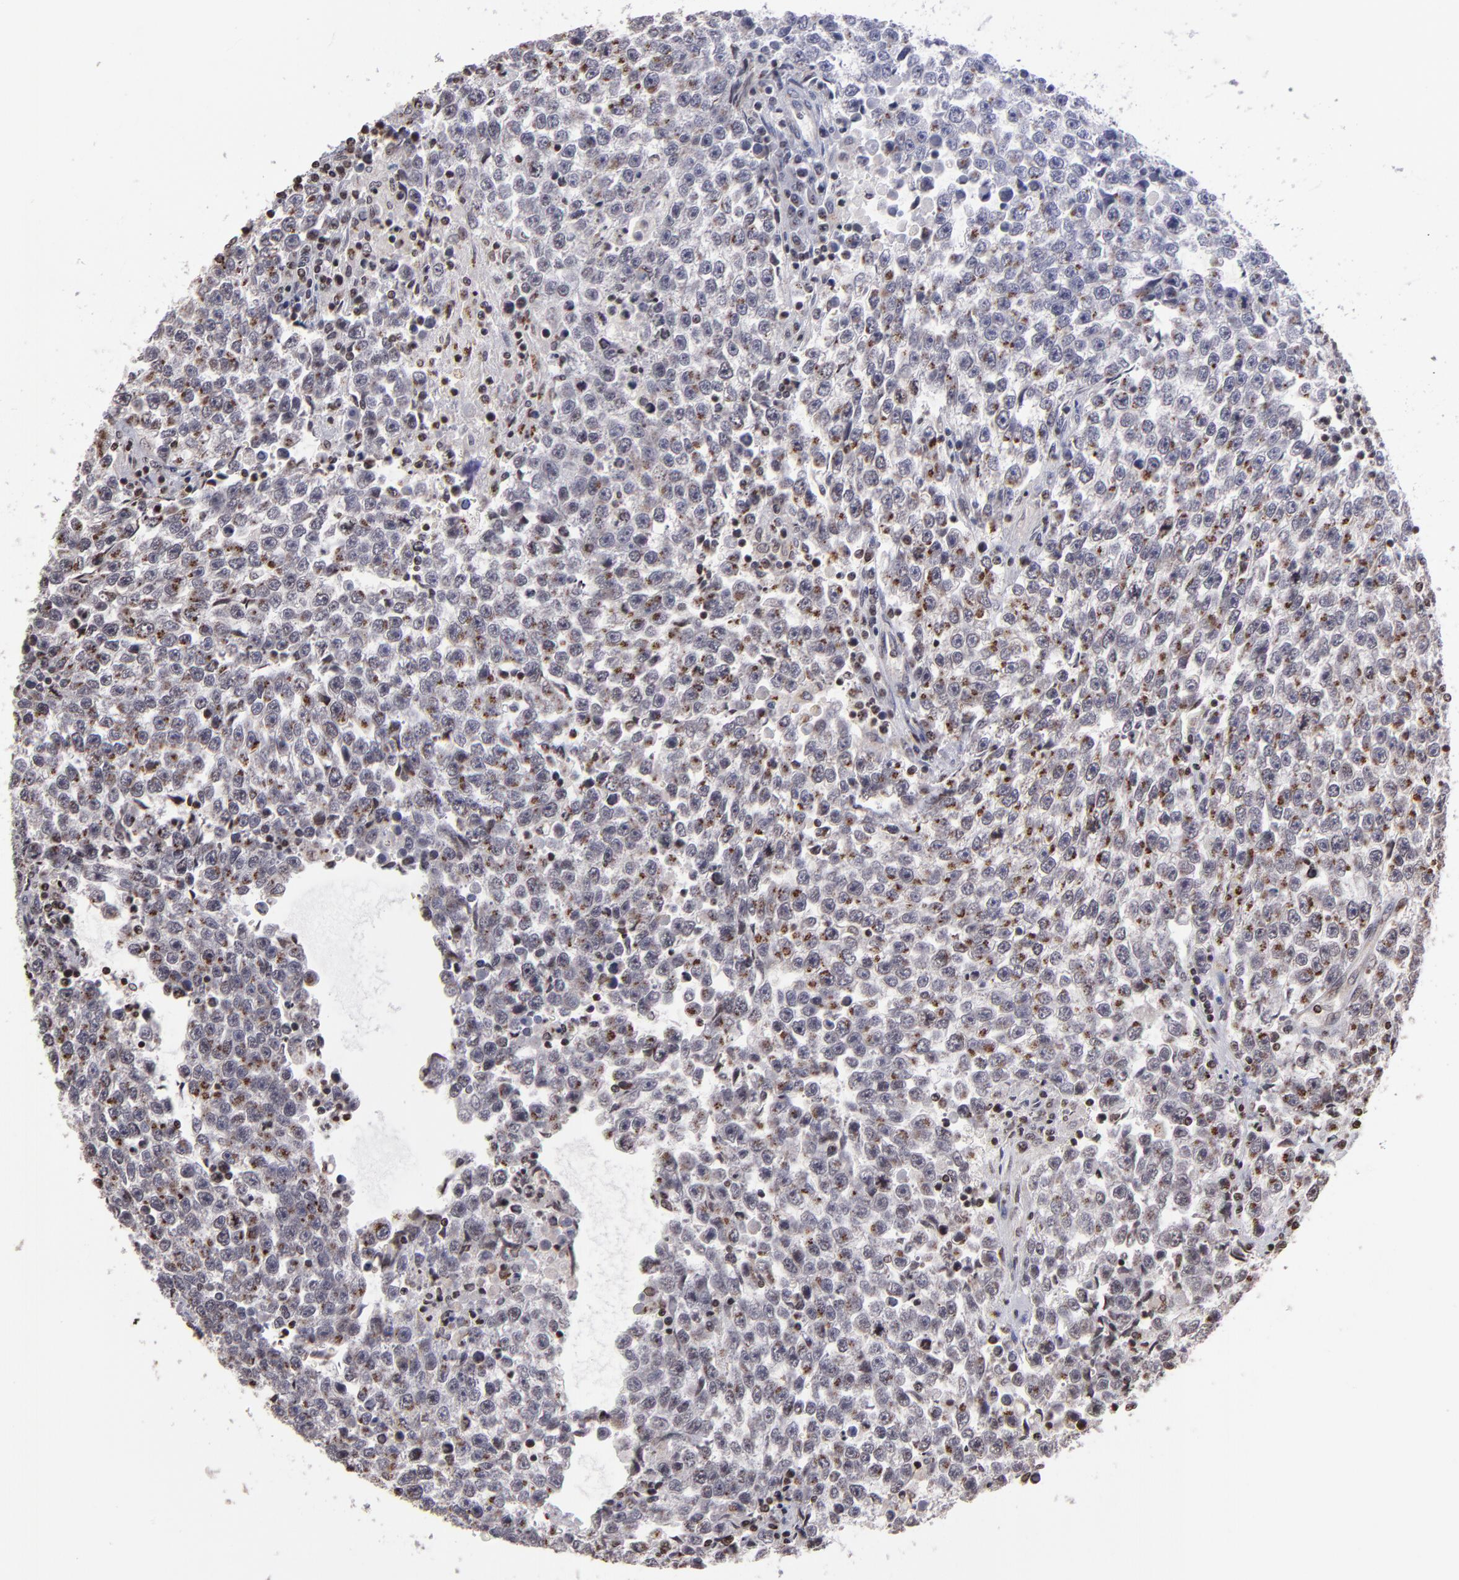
{"staining": {"intensity": "moderate", "quantity": ">75%", "location": "cytoplasmic/membranous,nuclear"}, "tissue": "testis cancer", "cell_type": "Tumor cells", "image_type": "cancer", "snomed": [{"axis": "morphology", "description": "Seminoma, NOS"}, {"axis": "topography", "description": "Testis"}], "caption": "Testis seminoma tissue displays moderate cytoplasmic/membranous and nuclear positivity in approximately >75% of tumor cells, visualized by immunohistochemistry.", "gene": "CSDC2", "patient": {"sex": "male", "age": 36}}